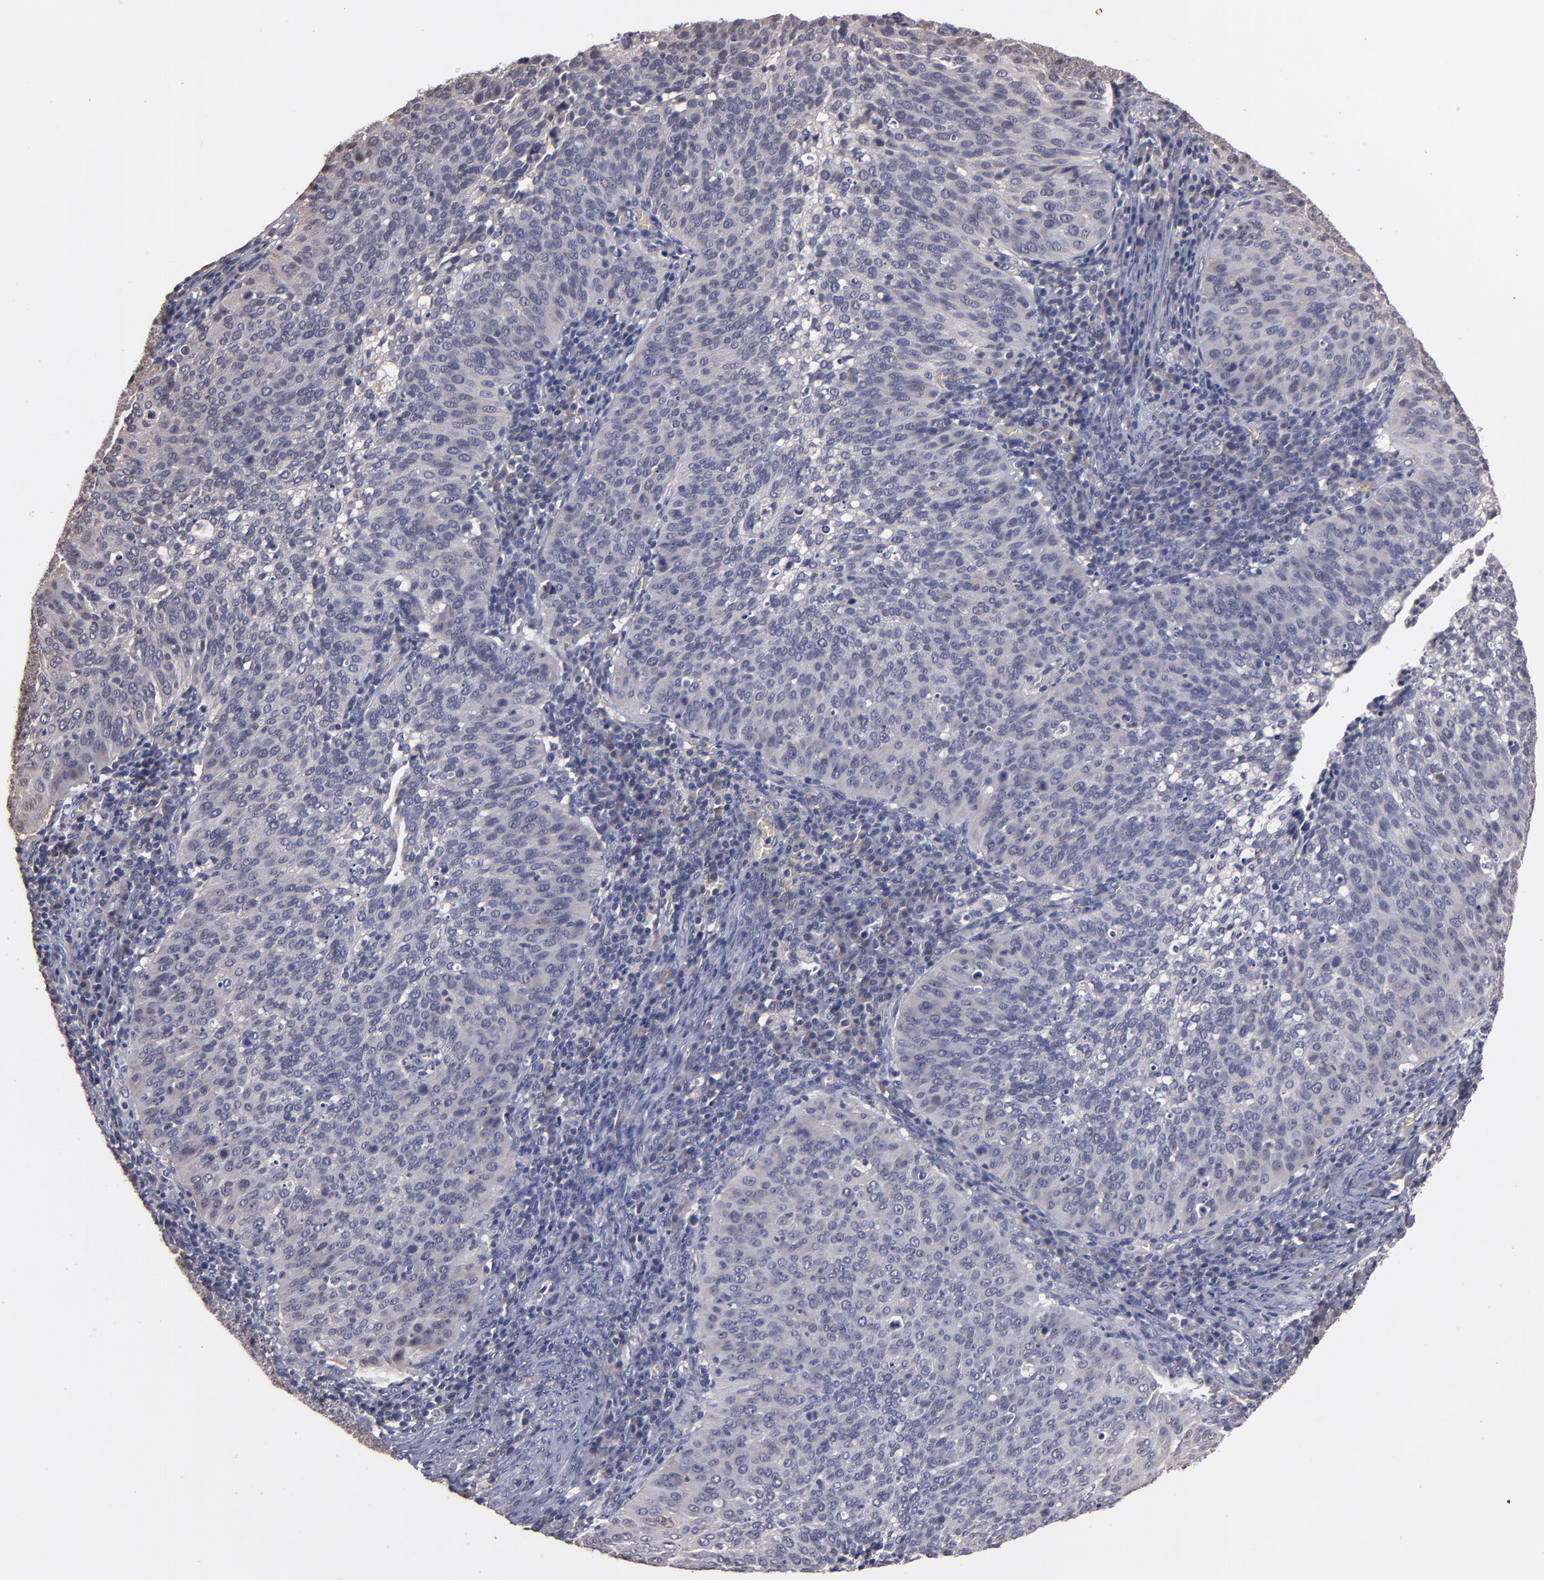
{"staining": {"intensity": "weak", "quantity": "<25%", "location": "cytoplasmic/membranous,nuclear"}, "tissue": "cervical cancer", "cell_type": "Tumor cells", "image_type": "cancer", "snomed": [{"axis": "morphology", "description": "Squamous cell carcinoma, NOS"}, {"axis": "topography", "description": "Cervix"}], "caption": "Squamous cell carcinoma (cervical) was stained to show a protein in brown. There is no significant staining in tumor cells. (DAB IHC, high magnification).", "gene": "S100A1", "patient": {"sex": "female", "age": 39}}